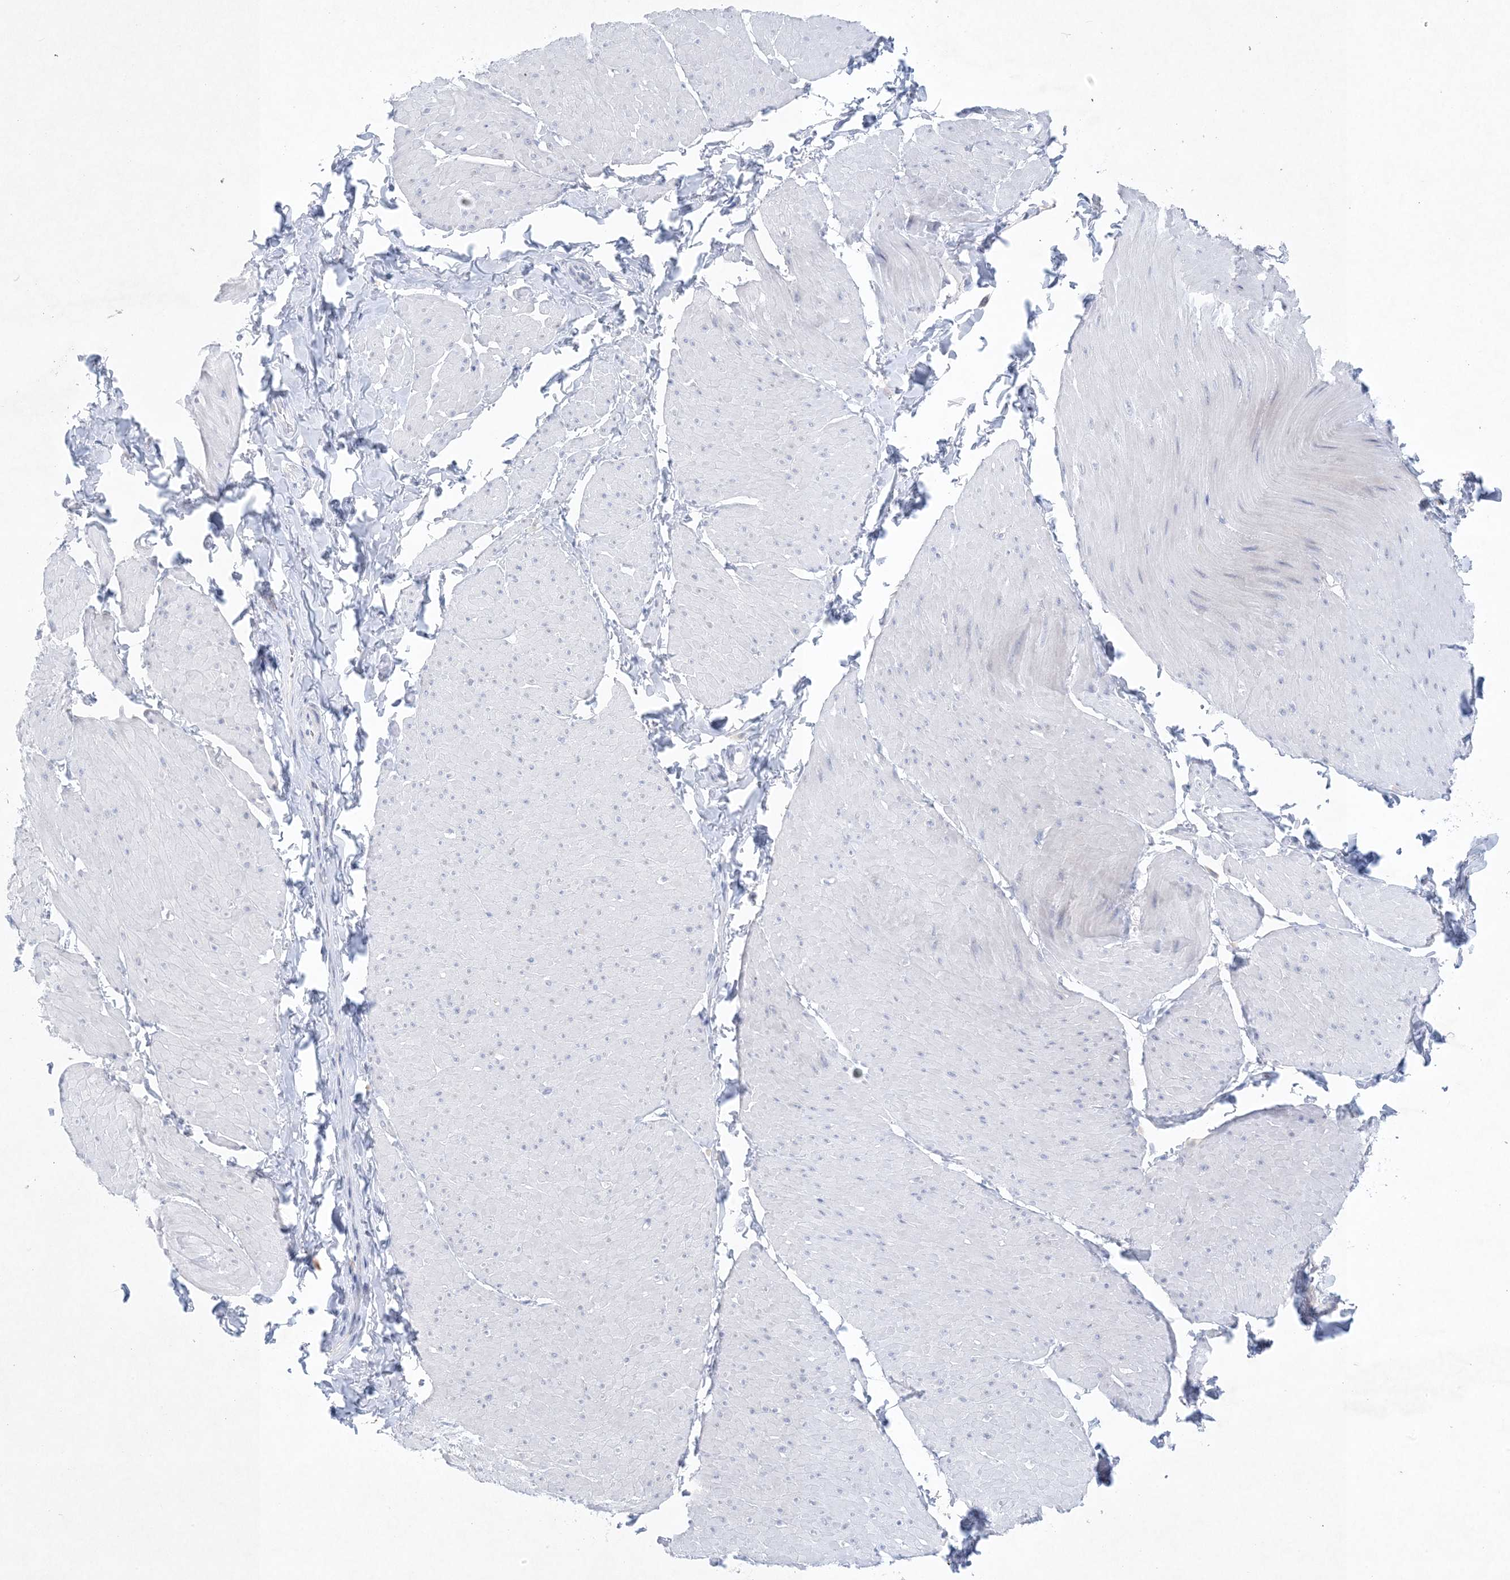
{"staining": {"intensity": "negative", "quantity": "none", "location": "none"}, "tissue": "smooth muscle", "cell_type": "Smooth muscle cells", "image_type": "normal", "snomed": [{"axis": "morphology", "description": "Urothelial carcinoma, High grade"}, {"axis": "topography", "description": "Urinary bladder"}], "caption": "Smooth muscle cells show no significant protein positivity in benign smooth muscle.", "gene": "GABRG1", "patient": {"sex": "male", "age": 46}}